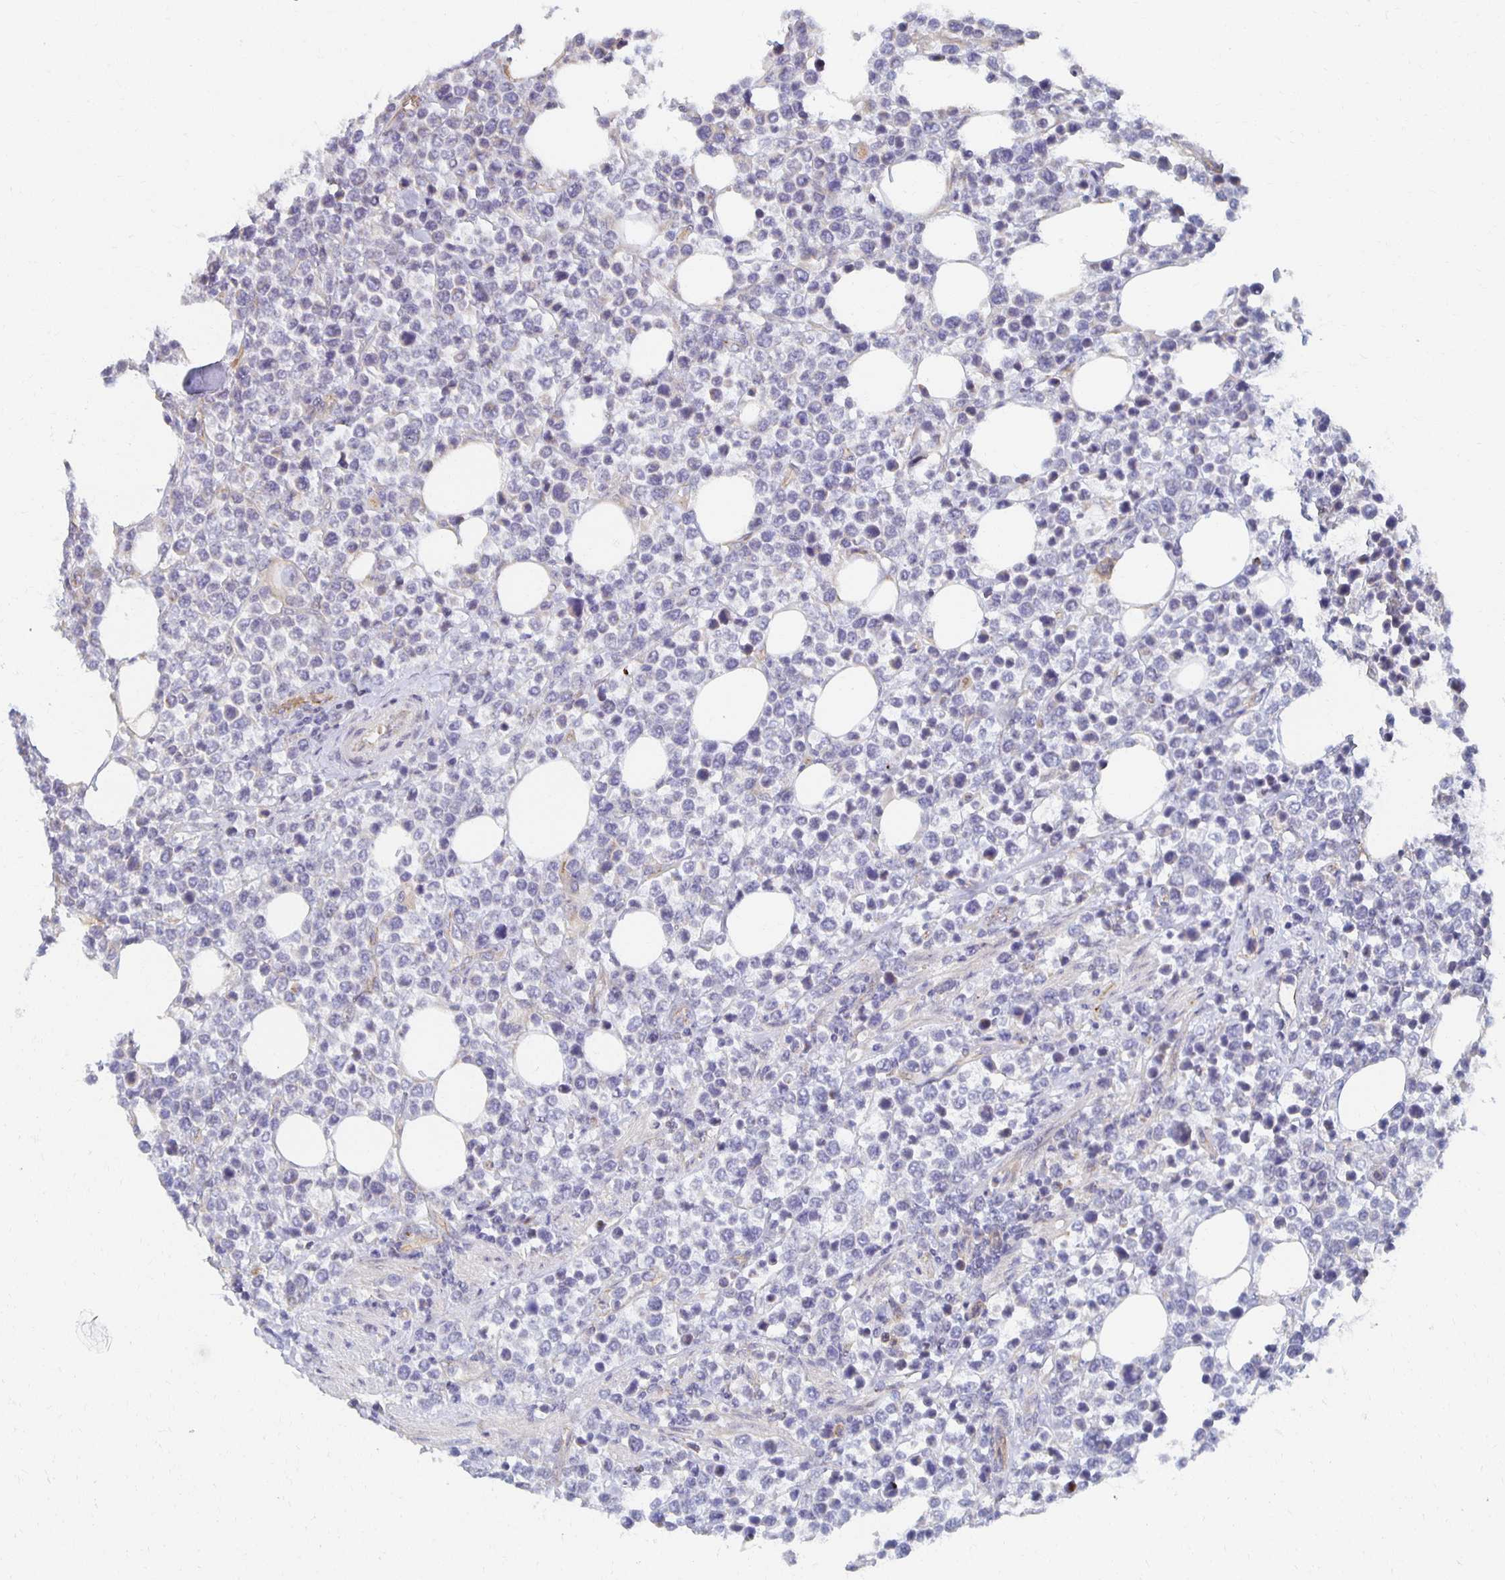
{"staining": {"intensity": "negative", "quantity": "none", "location": "none"}, "tissue": "lymphoma", "cell_type": "Tumor cells", "image_type": "cancer", "snomed": [{"axis": "morphology", "description": "Malignant lymphoma, non-Hodgkin's type, High grade"}, {"axis": "topography", "description": "Soft tissue"}], "caption": "The histopathology image exhibits no significant expression in tumor cells of lymphoma. (Immunohistochemistry (ihc), brightfield microscopy, high magnification).", "gene": "SORL1", "patient": {"sex": "female", "age": 56}}